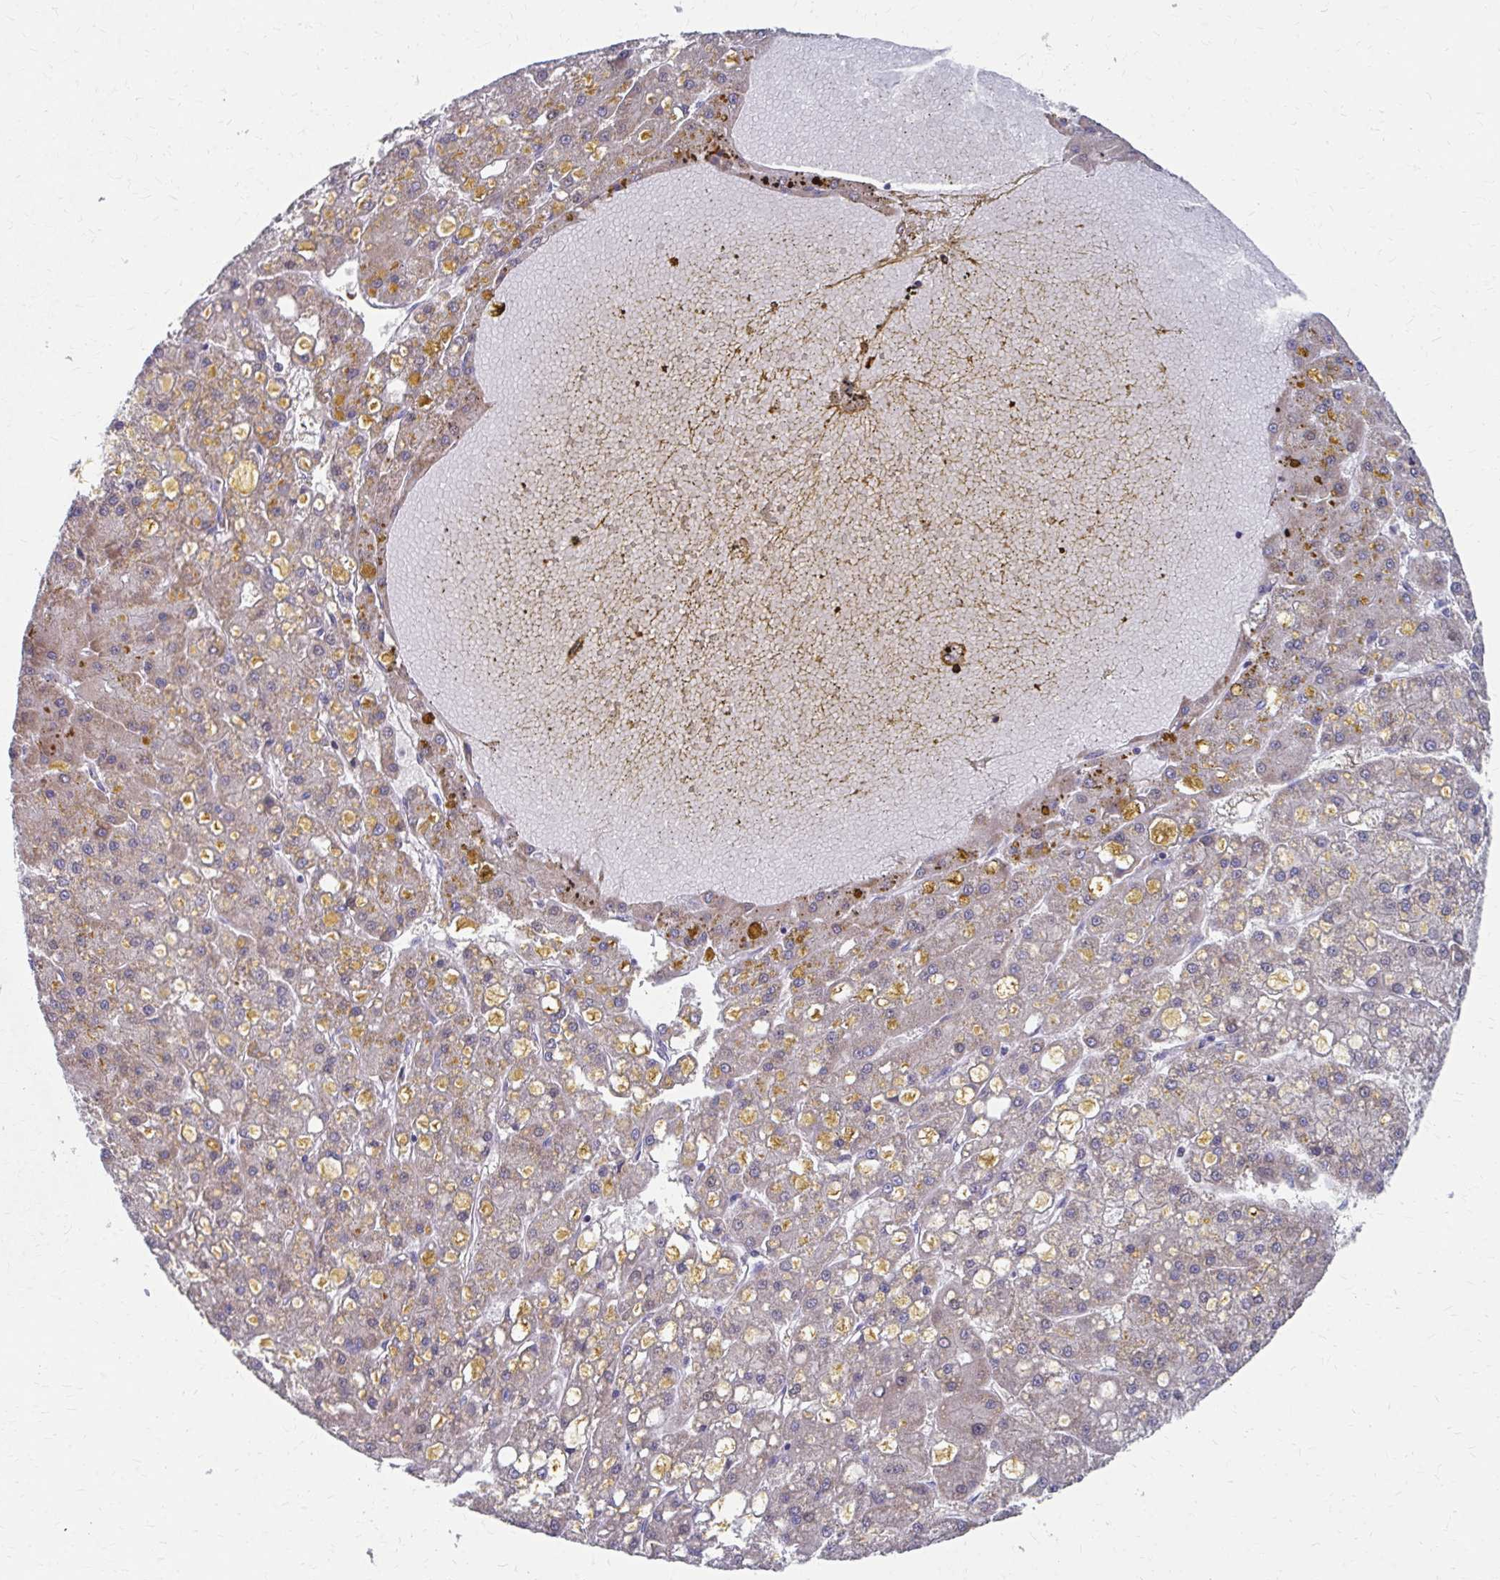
{"staining": {"intensity": "weak", "quantity": "25%-75%", "location": "cytoplasmic/membranous"}, "tissue": "liver cancer", "cell_type": "Tumor cells", "image_type": "cancer", "snomed": [{"axis": "morphology", "description": "Carcinoma, Hepatocellular, NOS"}, {"axis": "topography", "description": "Liver"}], "caption": "Tumor cells demonstrate low levels of weak cytoplasmic/membranous expression in about 25%-75% of cells in human liver cancer. (IHC, brightfield microscopy, high magnification).", "gene": "RCC1L", "patient": {"sex": "male", "age": 67}}